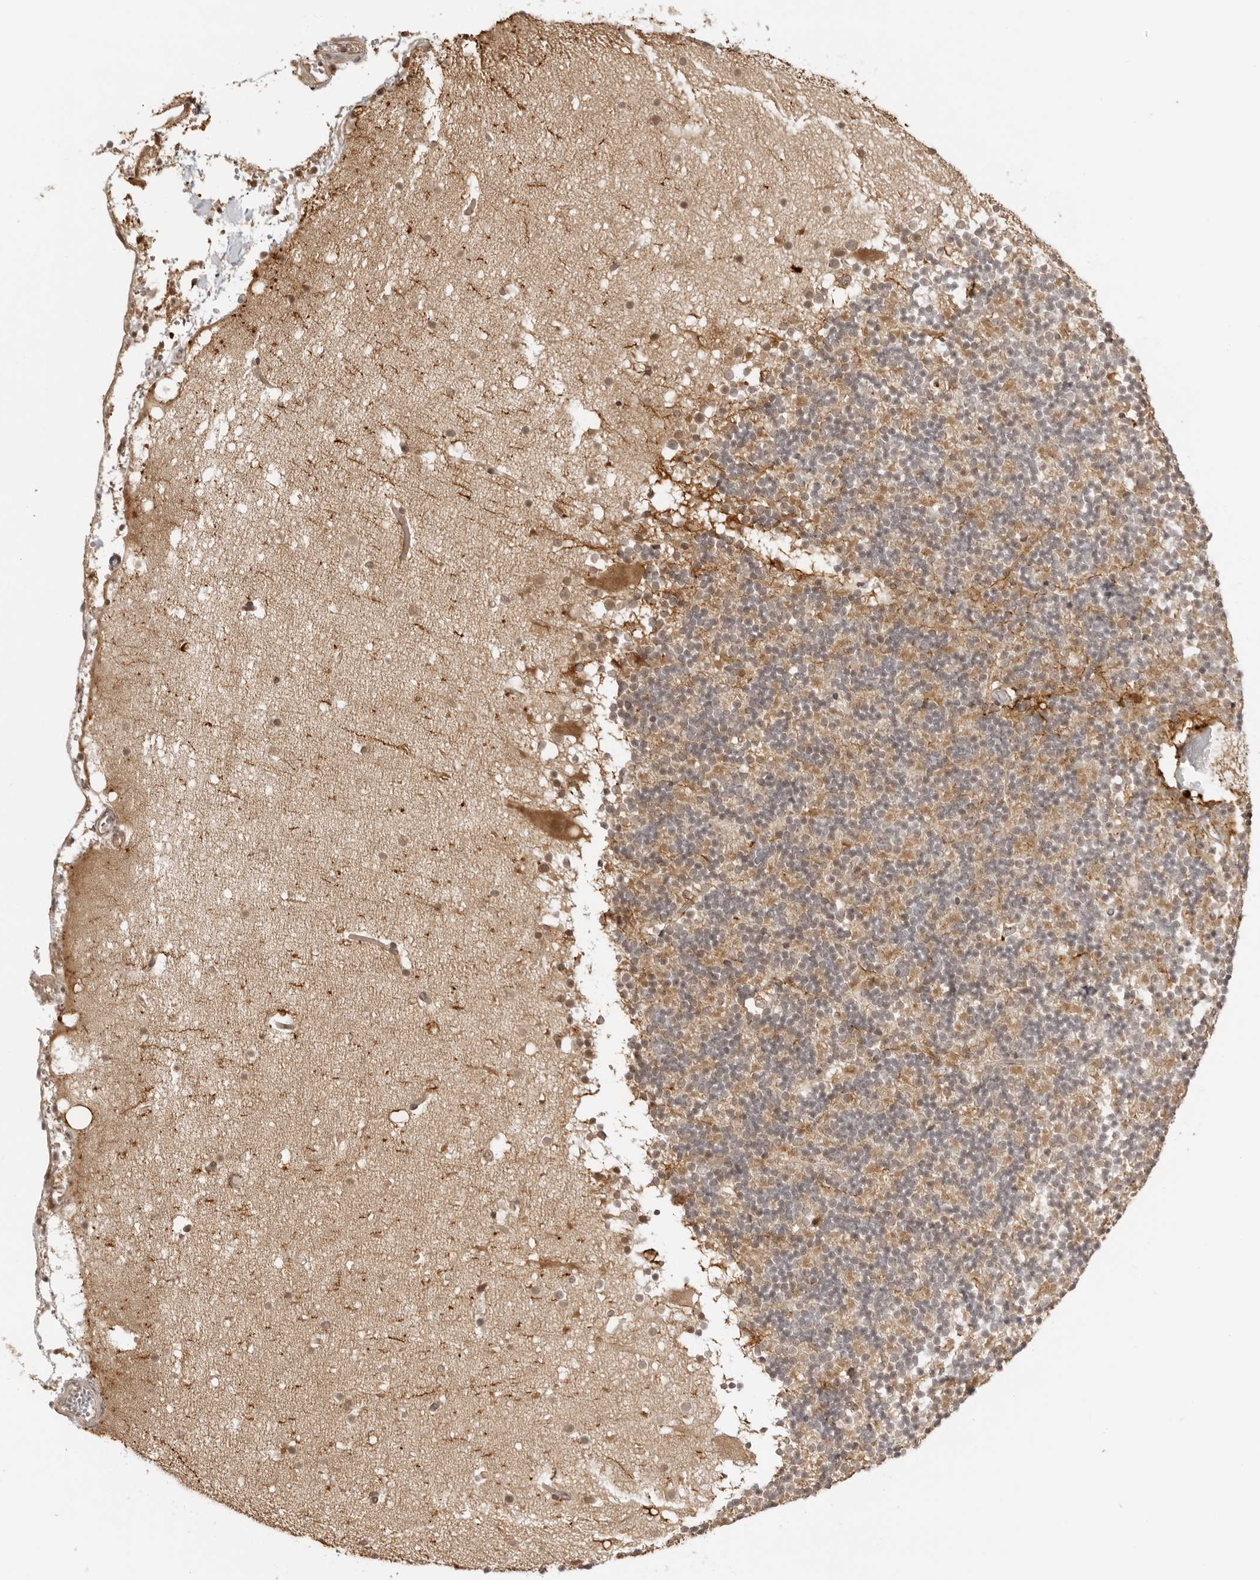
{"staining": {"intensity": "weak", "quantity": "25%-75%", "location": "cytoplasmic/membranous"}, "tissue": "cerebellum", "cell_type": "Cells in granular layer", "image_type": "normal", "snomed": [{"axis": "morphology", "description": "Normal tissue, NOS"}, {"axis": "topography", "description": "Cerebellum"}], "caption": "This is a micrograph of immunohistochemistry (IHC) staining of normal cerebellum, which shows weak positivity in the cytoplasmic/membranous of cells in granular layer.", "gene": "IKBKE", "patient": {"sex": "male", "age": 57}}